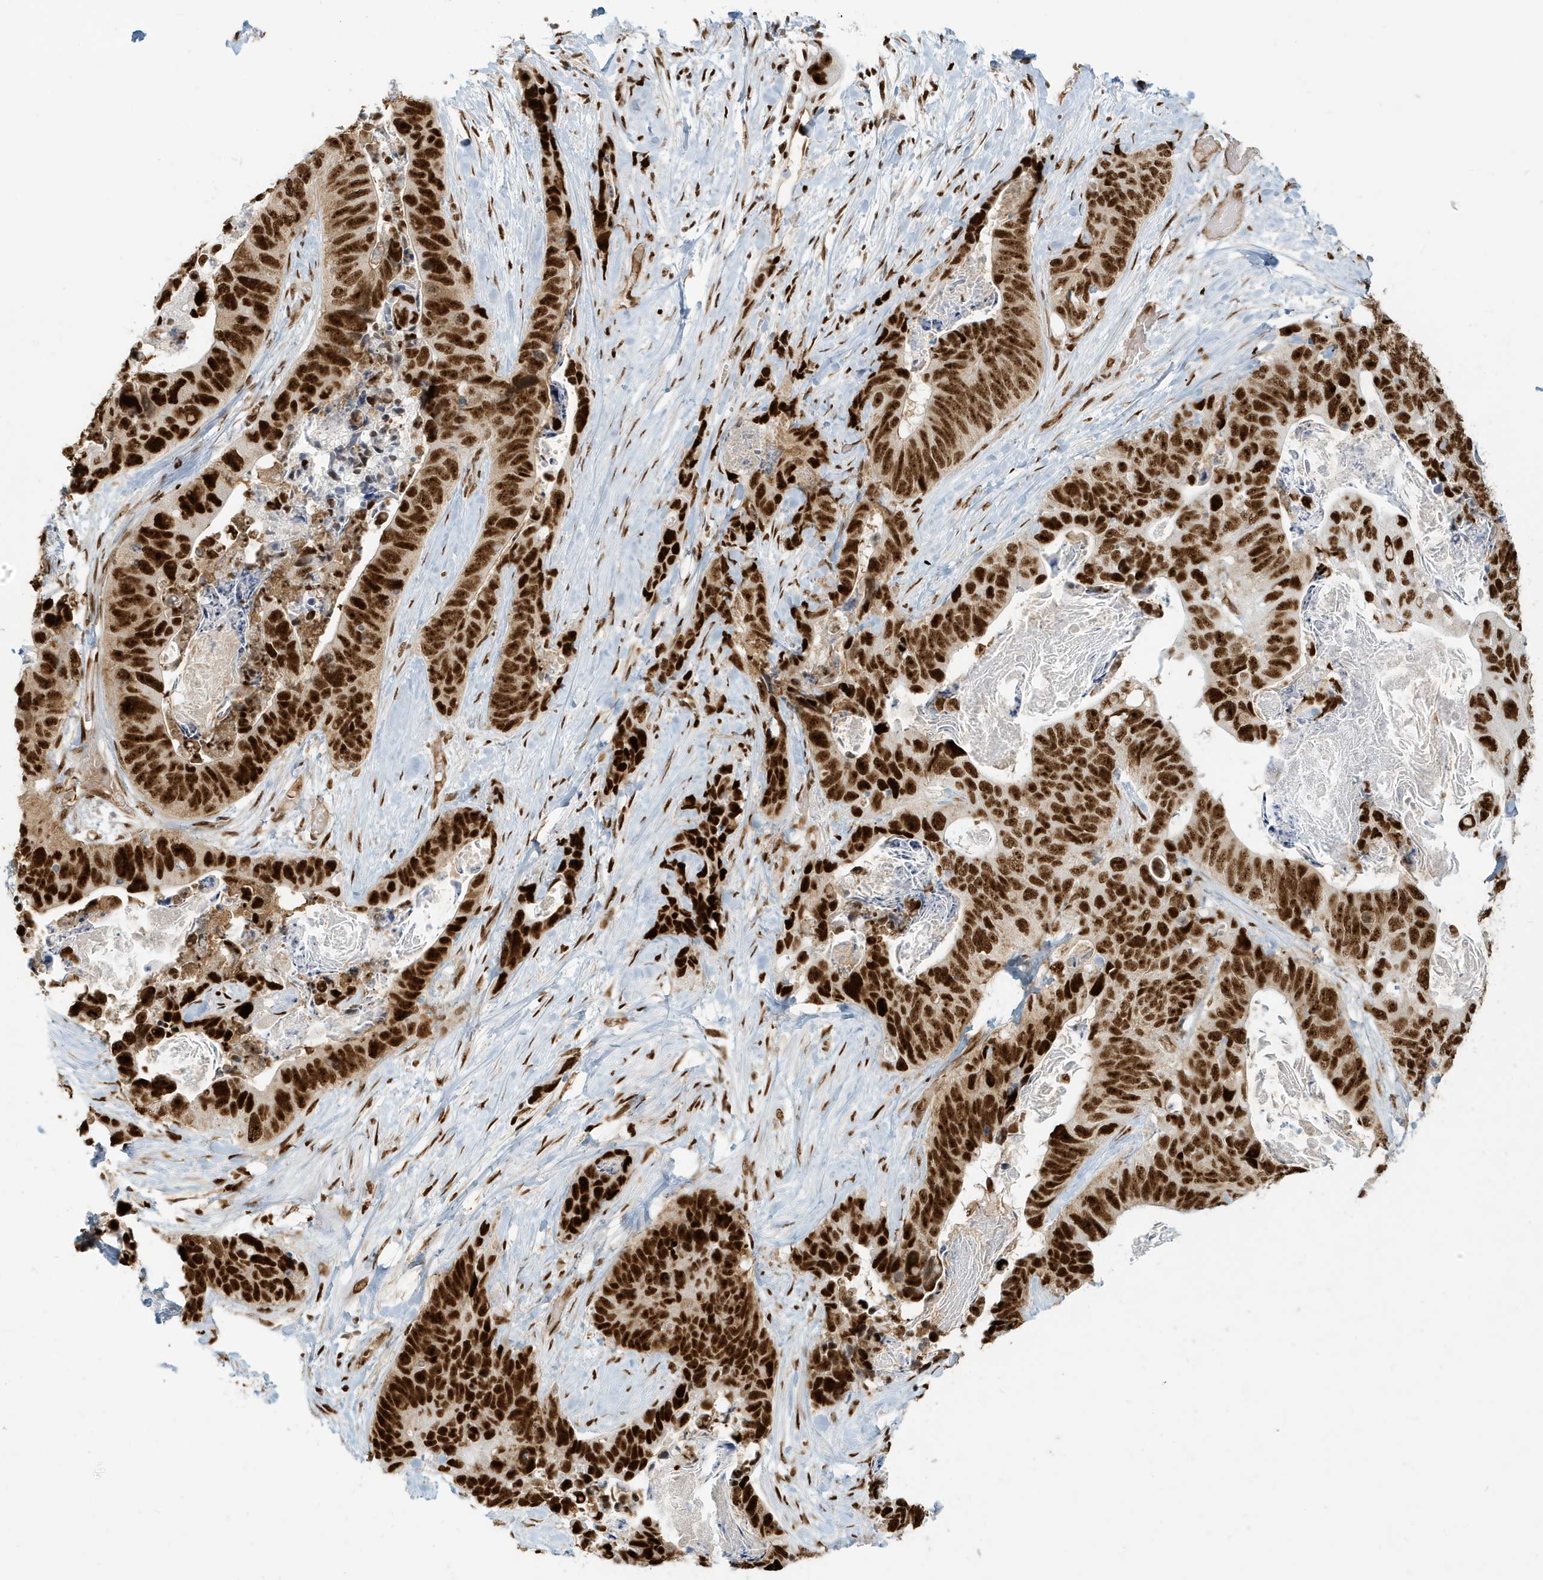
{"staining": {"intensity": "strong", "quantity": ">75%", "location": "nuclear"}, "tissue": "stomach cancer", "cell_type": "Tumor cells", "image_type": "cancer", "snomed": [{"axis": "morphology", "description": "Adenocarcinoma, NOS"}, {"axis": "topography", "description": "Stomach"}], "caption": "Strong nuclear staining for a protein is seen in approximately >75% of tumor cells of adenocarcinoma (stomach) using immunohistochemistry.", "gene": "CKS2", "patient": {"sex": "female", "age": 89}}